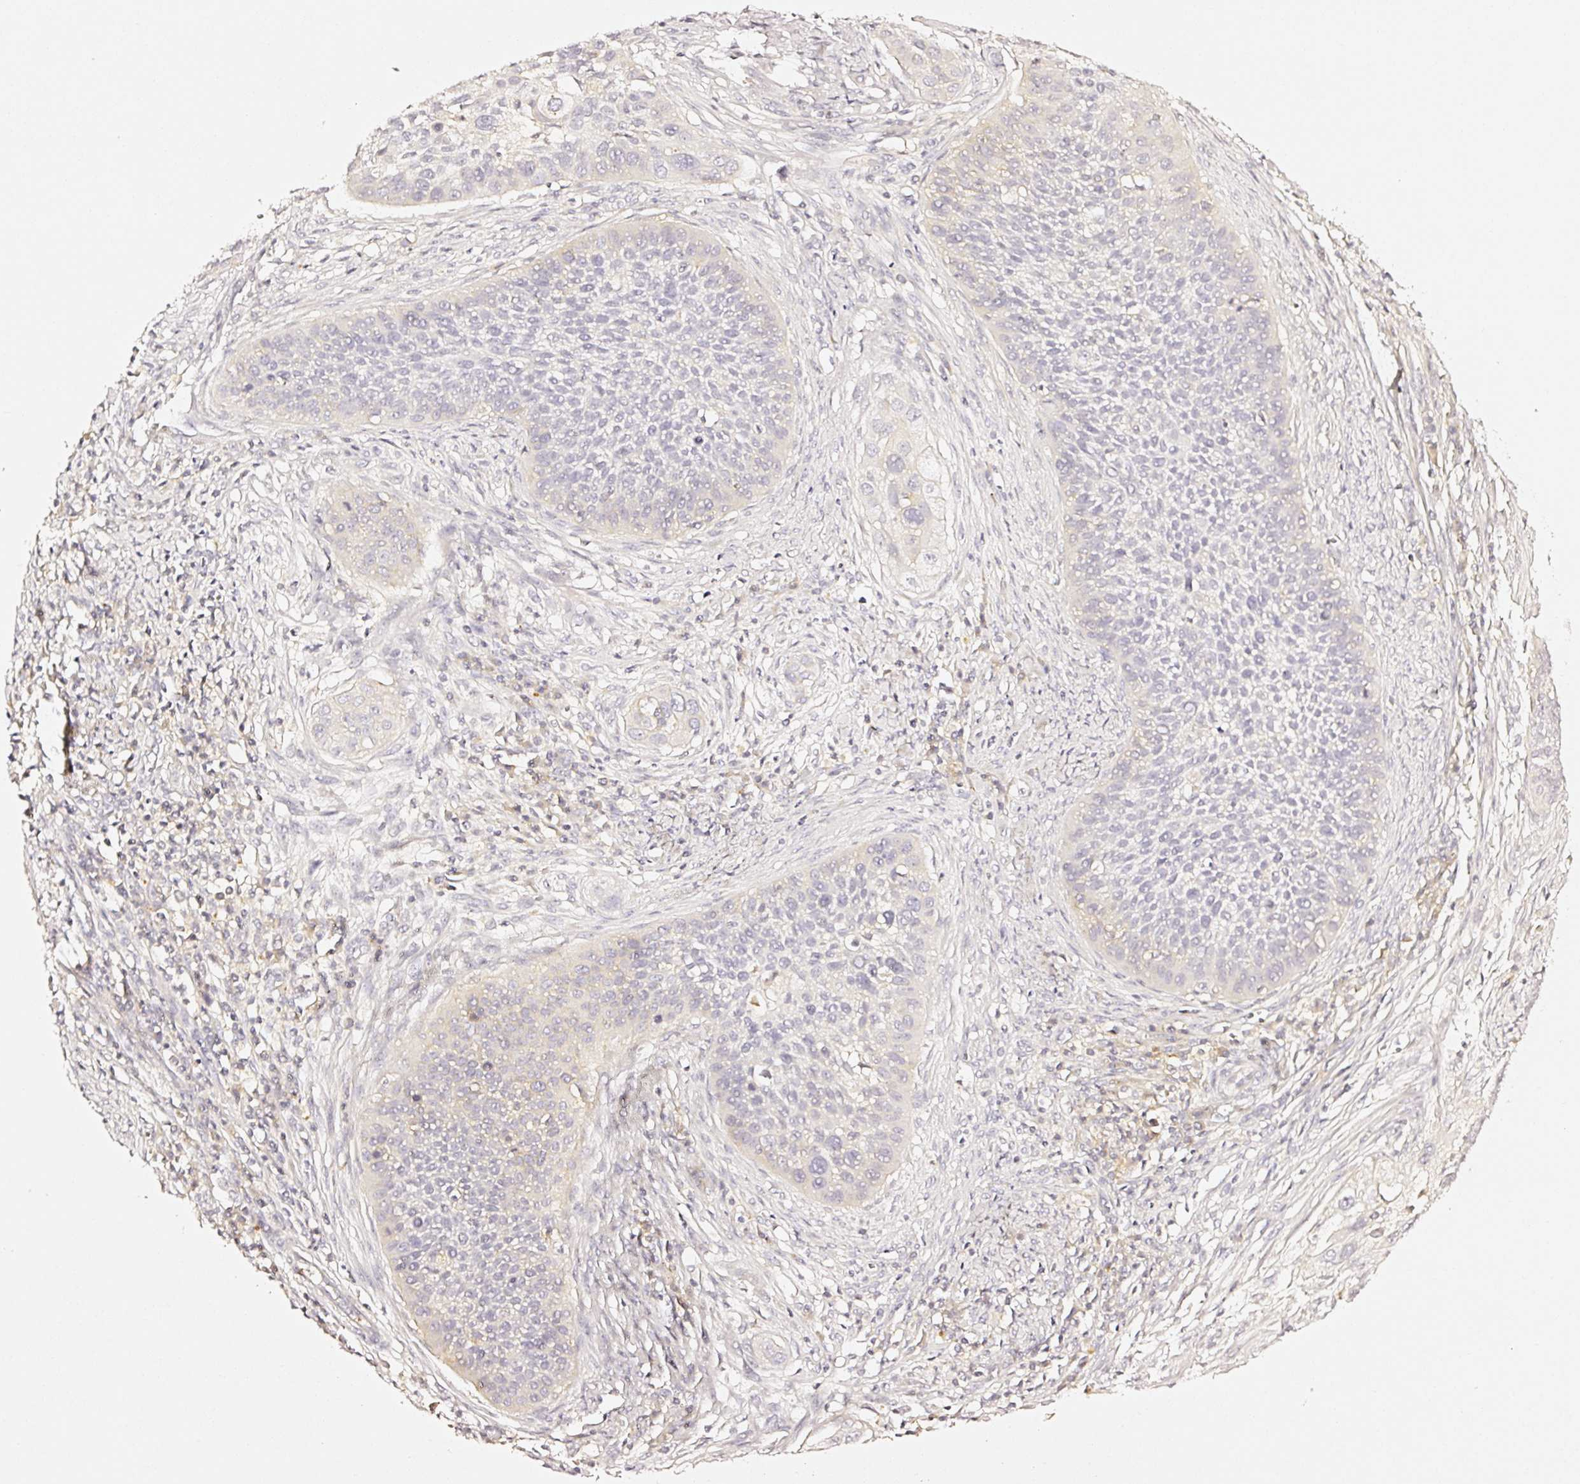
{"staining": {"intensity": "negative", "quantity": "none", "location": "none"}, "tissue": "cervical cancer", "cell_type": "Tumor cells", "image_type": "cancer", "snomed": [{"axis": "morphology", "description": "Squamous cell carcinoma, NOS"}, {"axis": "topography", "description": "Cervix"}], "caption": "Tumor cells are negative for brown protein staining in cervical cancer.", "gene": "CD47", "patient": {"sex": "female", "age": 34}}